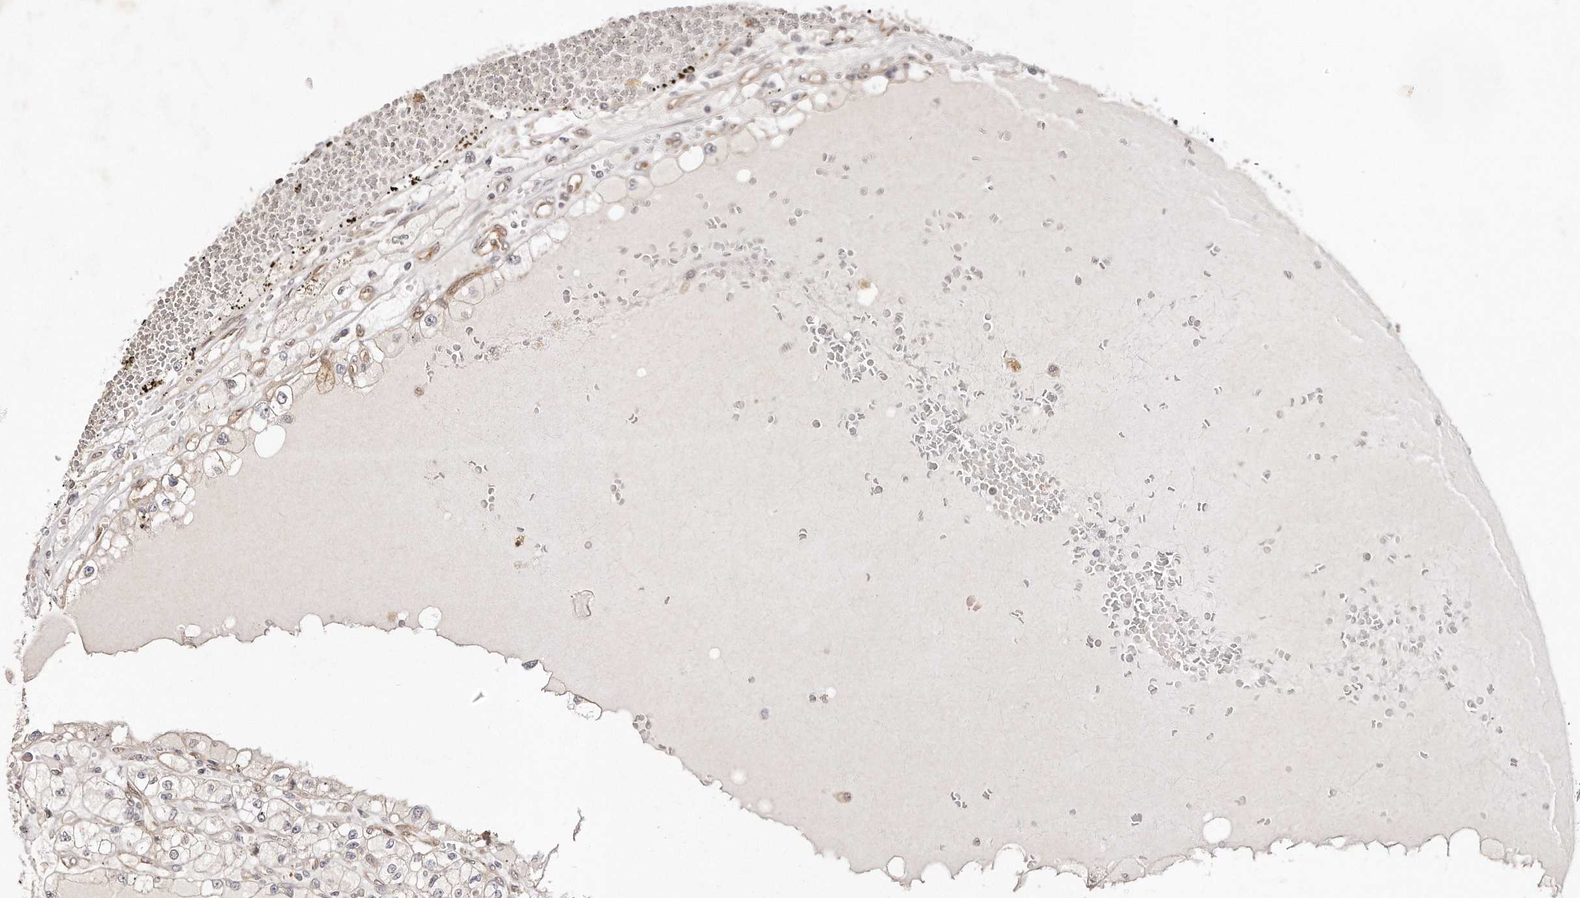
{"staining": {"intensity": "negative", "quantity": "none", "location": "none"}, "tissue": "renal cancer", "cell_type": "Tumor cells", "image_type": "cancer", "snomed": [{"axis": "morphology", "description": "Adenocarcinoma, NOS"}, {"axis": "topography", "description": "Kidney"}], "caption": "Immunohistochemical staining of renal adenocarcinoma demonstrates no significant positivity in tumor cells. The staining is performed using DAB (3,3'-diaminobenzidine) brown chromogen with nuclei counter-stained in using hematoxylin.", "gene": "GBP4", "patient": {"sex": "male", "age": 56}}